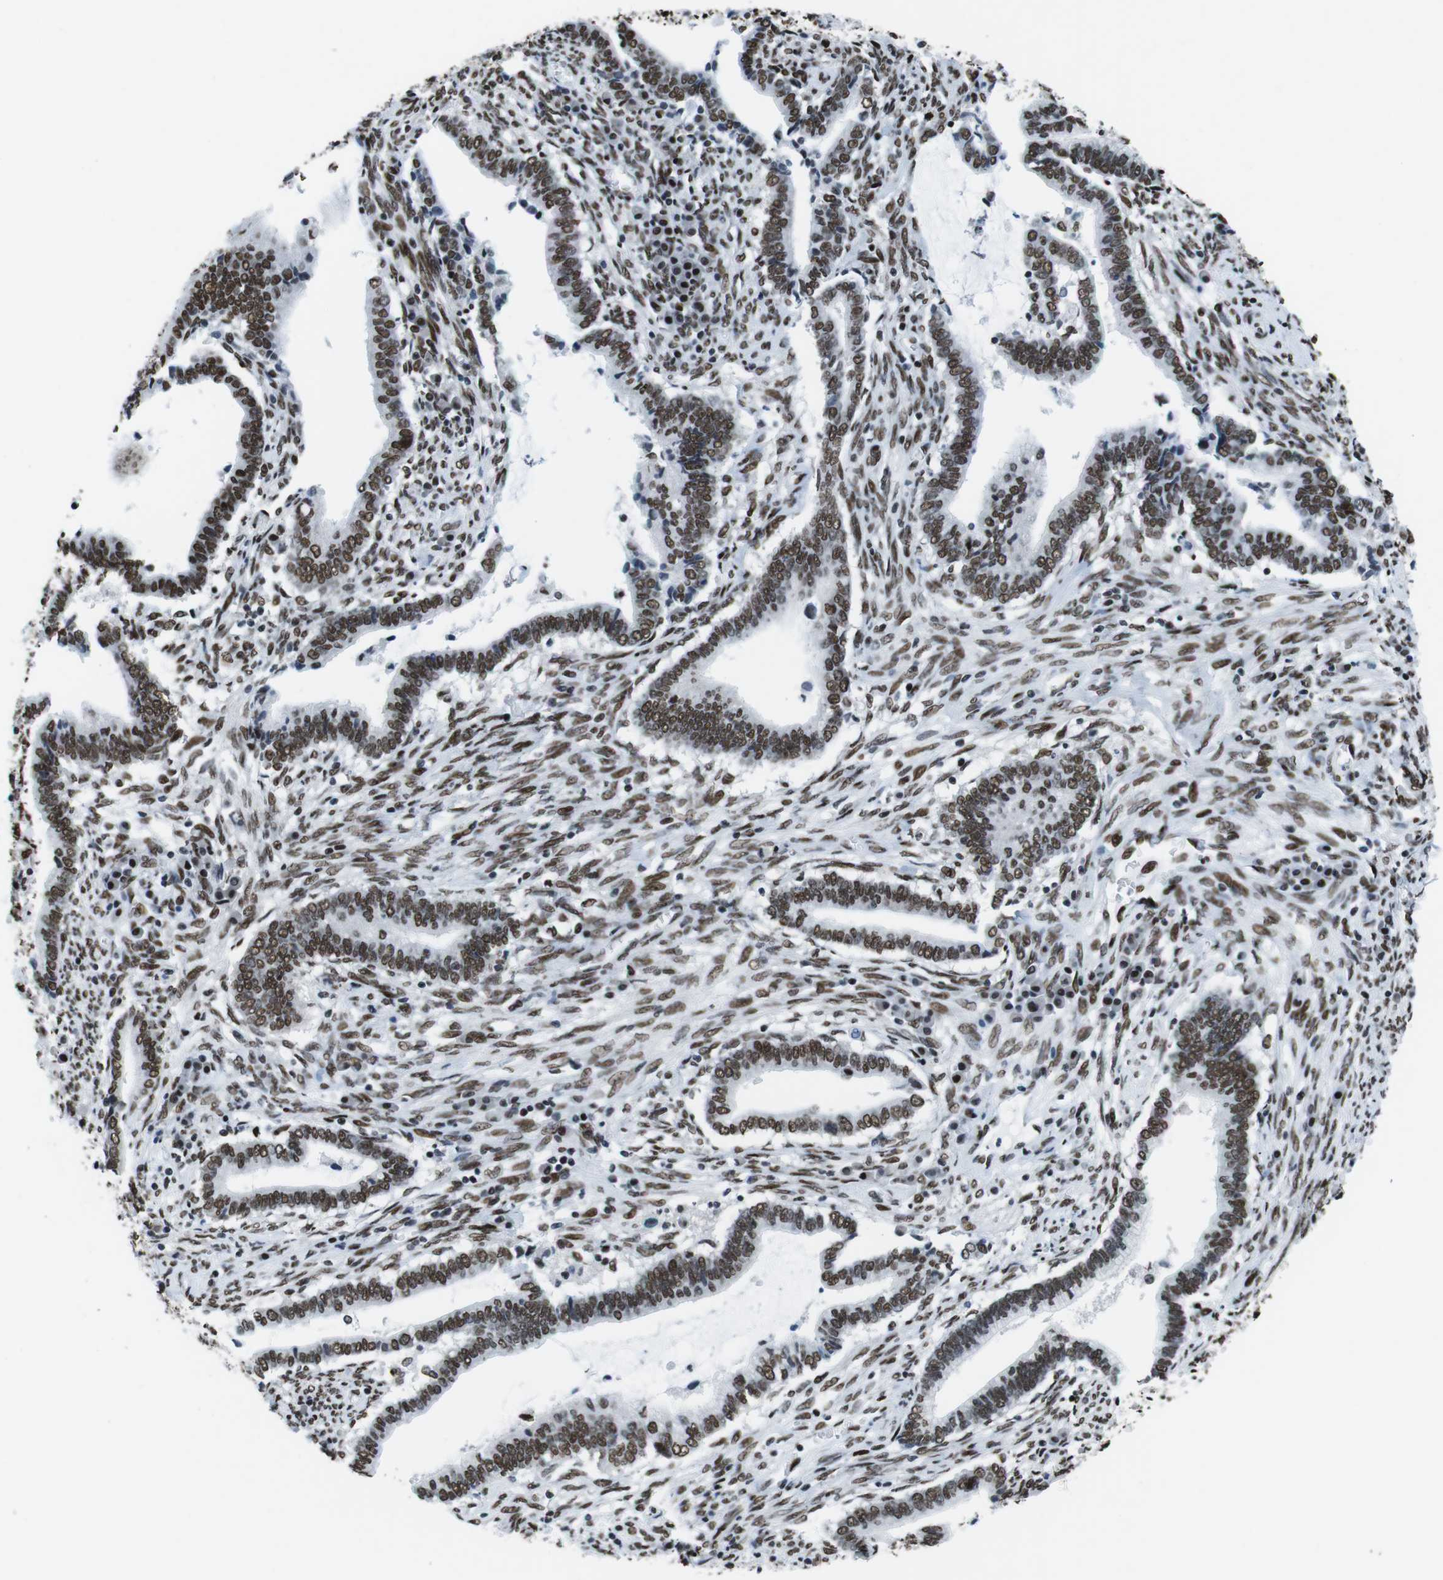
{"staining": {"intensity": "moderate", "quantity": ">75%", "location": "nuclear"}, "tissue": "cervical cancer", "cell_type": "Tumor cells", "image_type": "cancer", "snomed": [{"axis": "morphology", "description": "Adenocarcinoma, NOS"}, {"axis": "topography", "description": "Cervix"}], "caption": "An image of human cervical adenocarcinoma stained for a protein displays moderate nuclear brown staining in tumor cells.", "gene": "CITED2", "patient": {"sex": "female", "age": 44}}